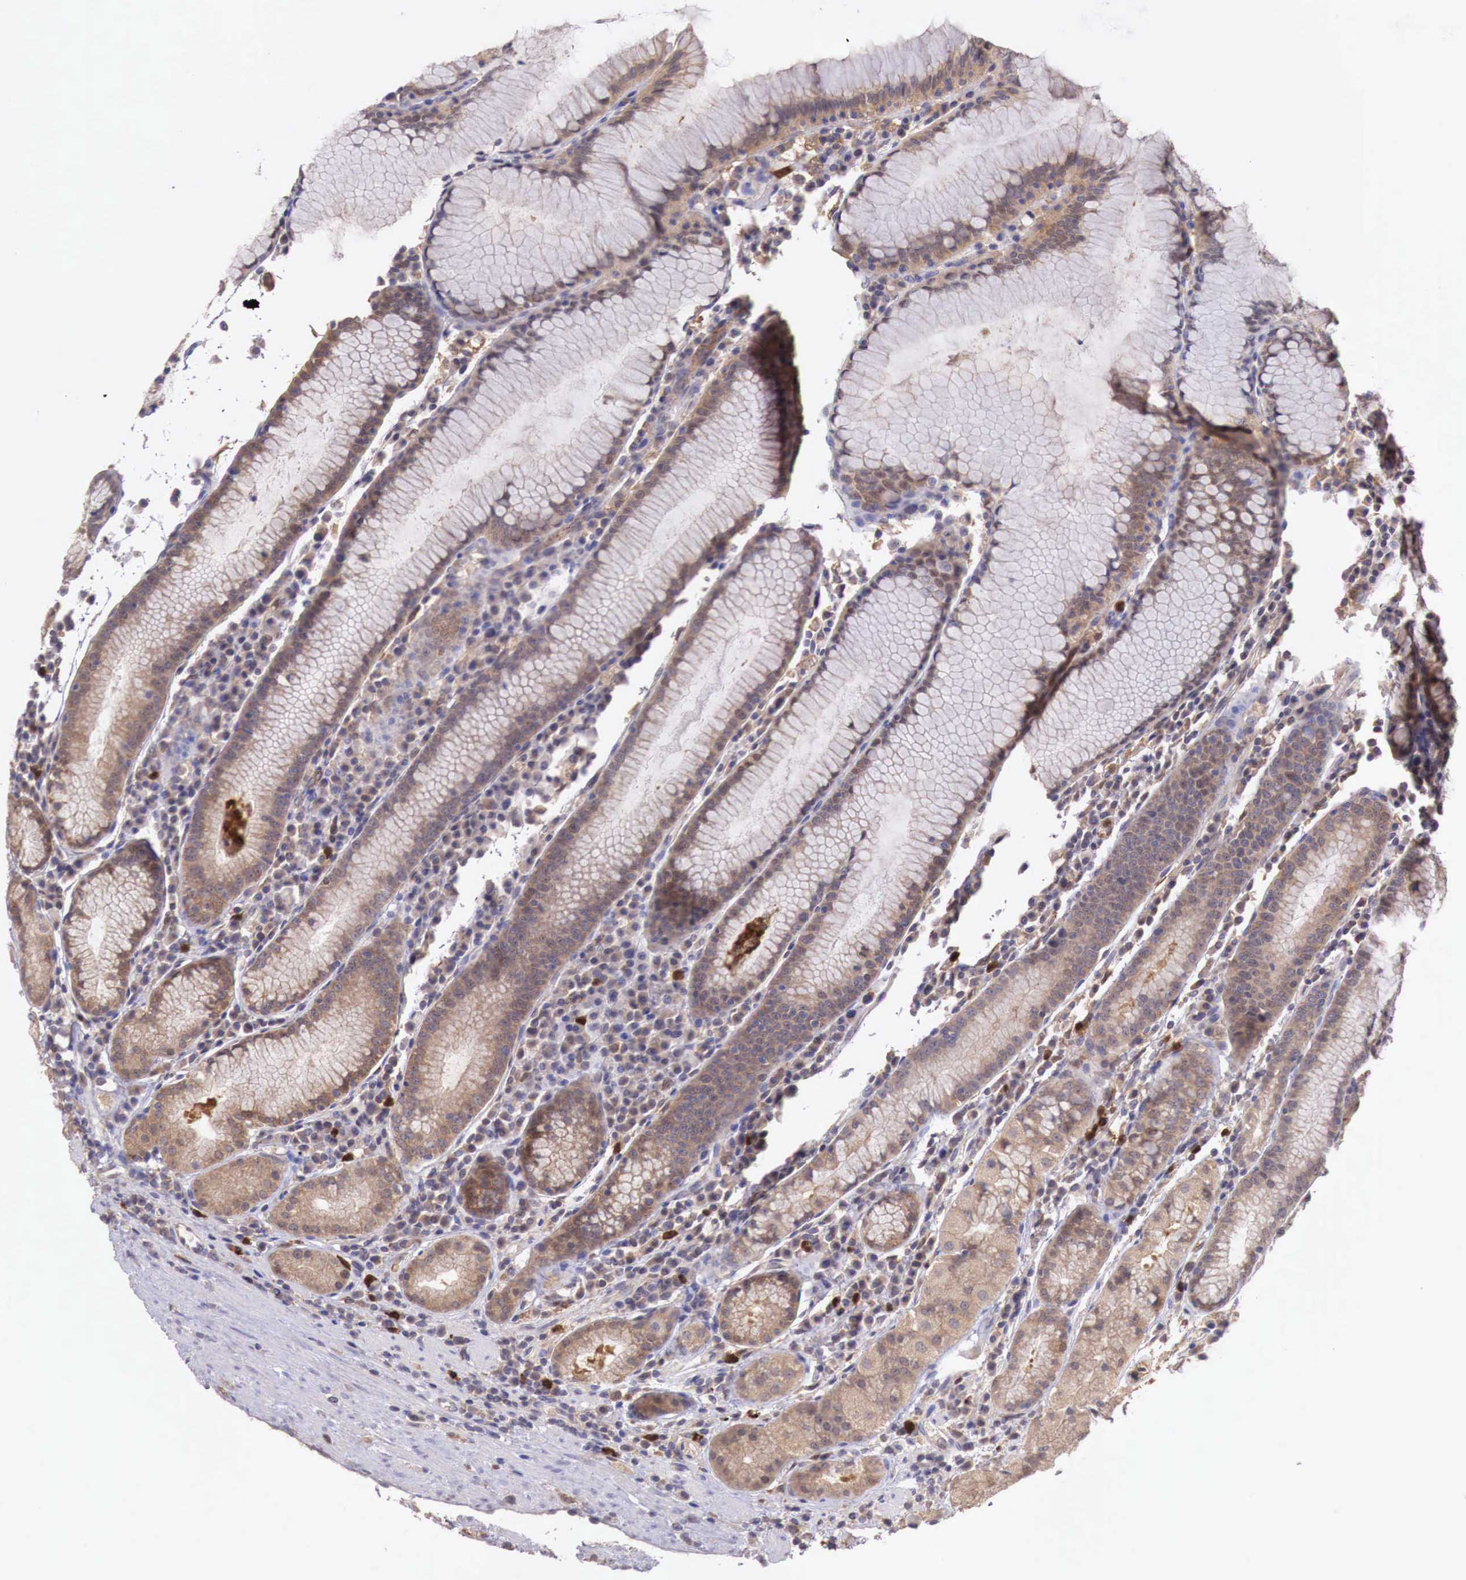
{"staining": {"intensity": "weak", "quantity": ">75%", "location": "cytoplasmic/membranous"}, "tissue": "stomach", "cell_type": "Glandular cells", "image_type": "normal", "snomed": [{"axis": "morphology", "description": "Normal tissue, NOS"}, {"axis": "topography", "description": "Stomach, lower"}], "caption": "This photomicrograph displays immunohistochemistry staining of normal human stomach, with low weak cytoplasmic/membranous expression in about >75% of glandular cells.", "gene": "GAB2", "patient": {"sex": "female", "age": 43}}